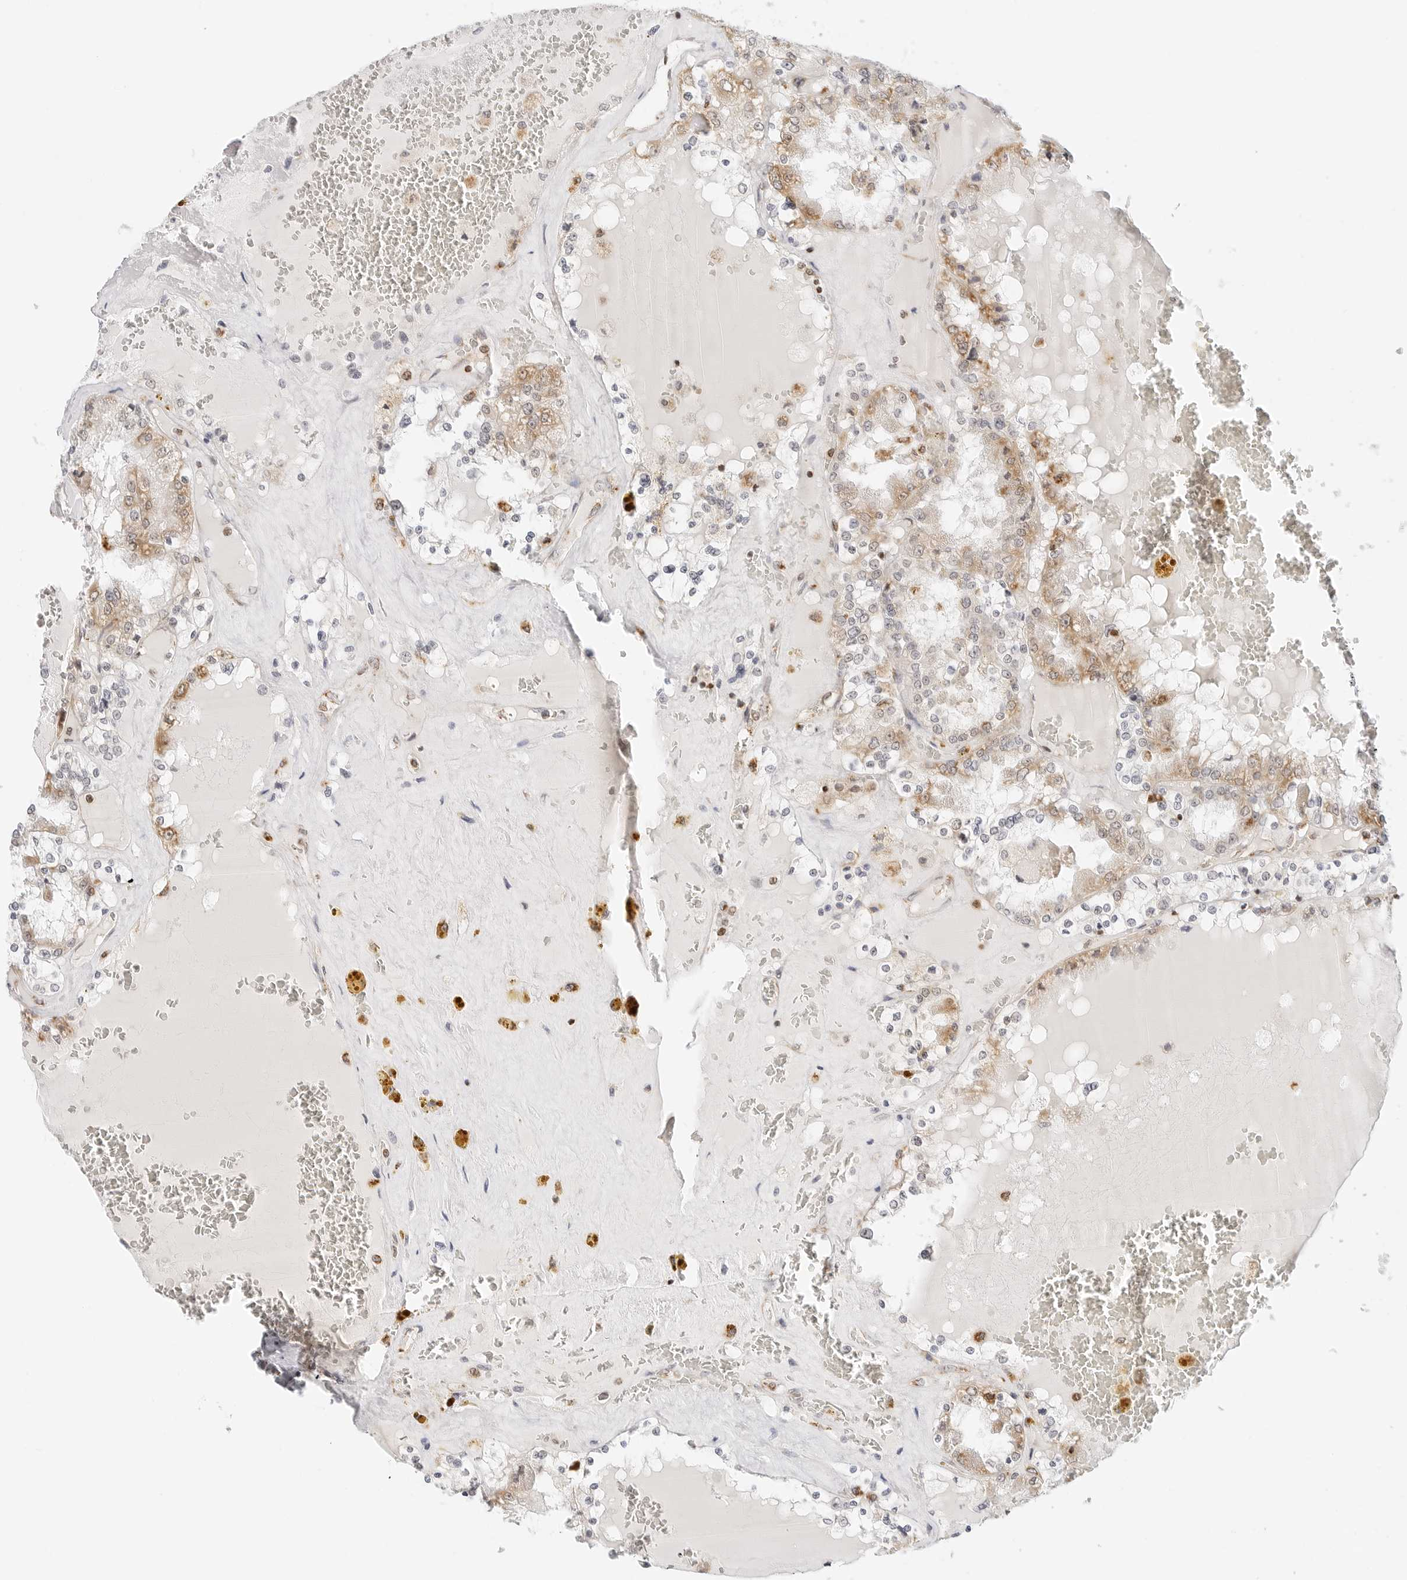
{"staining": {"intensity": "moderate", "quantity": "25%-75%", "location": "cytoplasmic/membranous"}, "tissue": "renal cancer", "cell_type": "Tumor cells", "image_type": "cancer", "snomed": [{"axis": "morphology", "description": "Adenocarcinoma, NOS"}, {"axis": "topography", "description": "Kidney"}], "caption": "Moderate cytoplasmic/membranous expression is seen in about 25%-75% of tumor cells in renal adenocarcinoma.", "gene": "GORAB", "patient": {"sex": "female", "age": 56}}